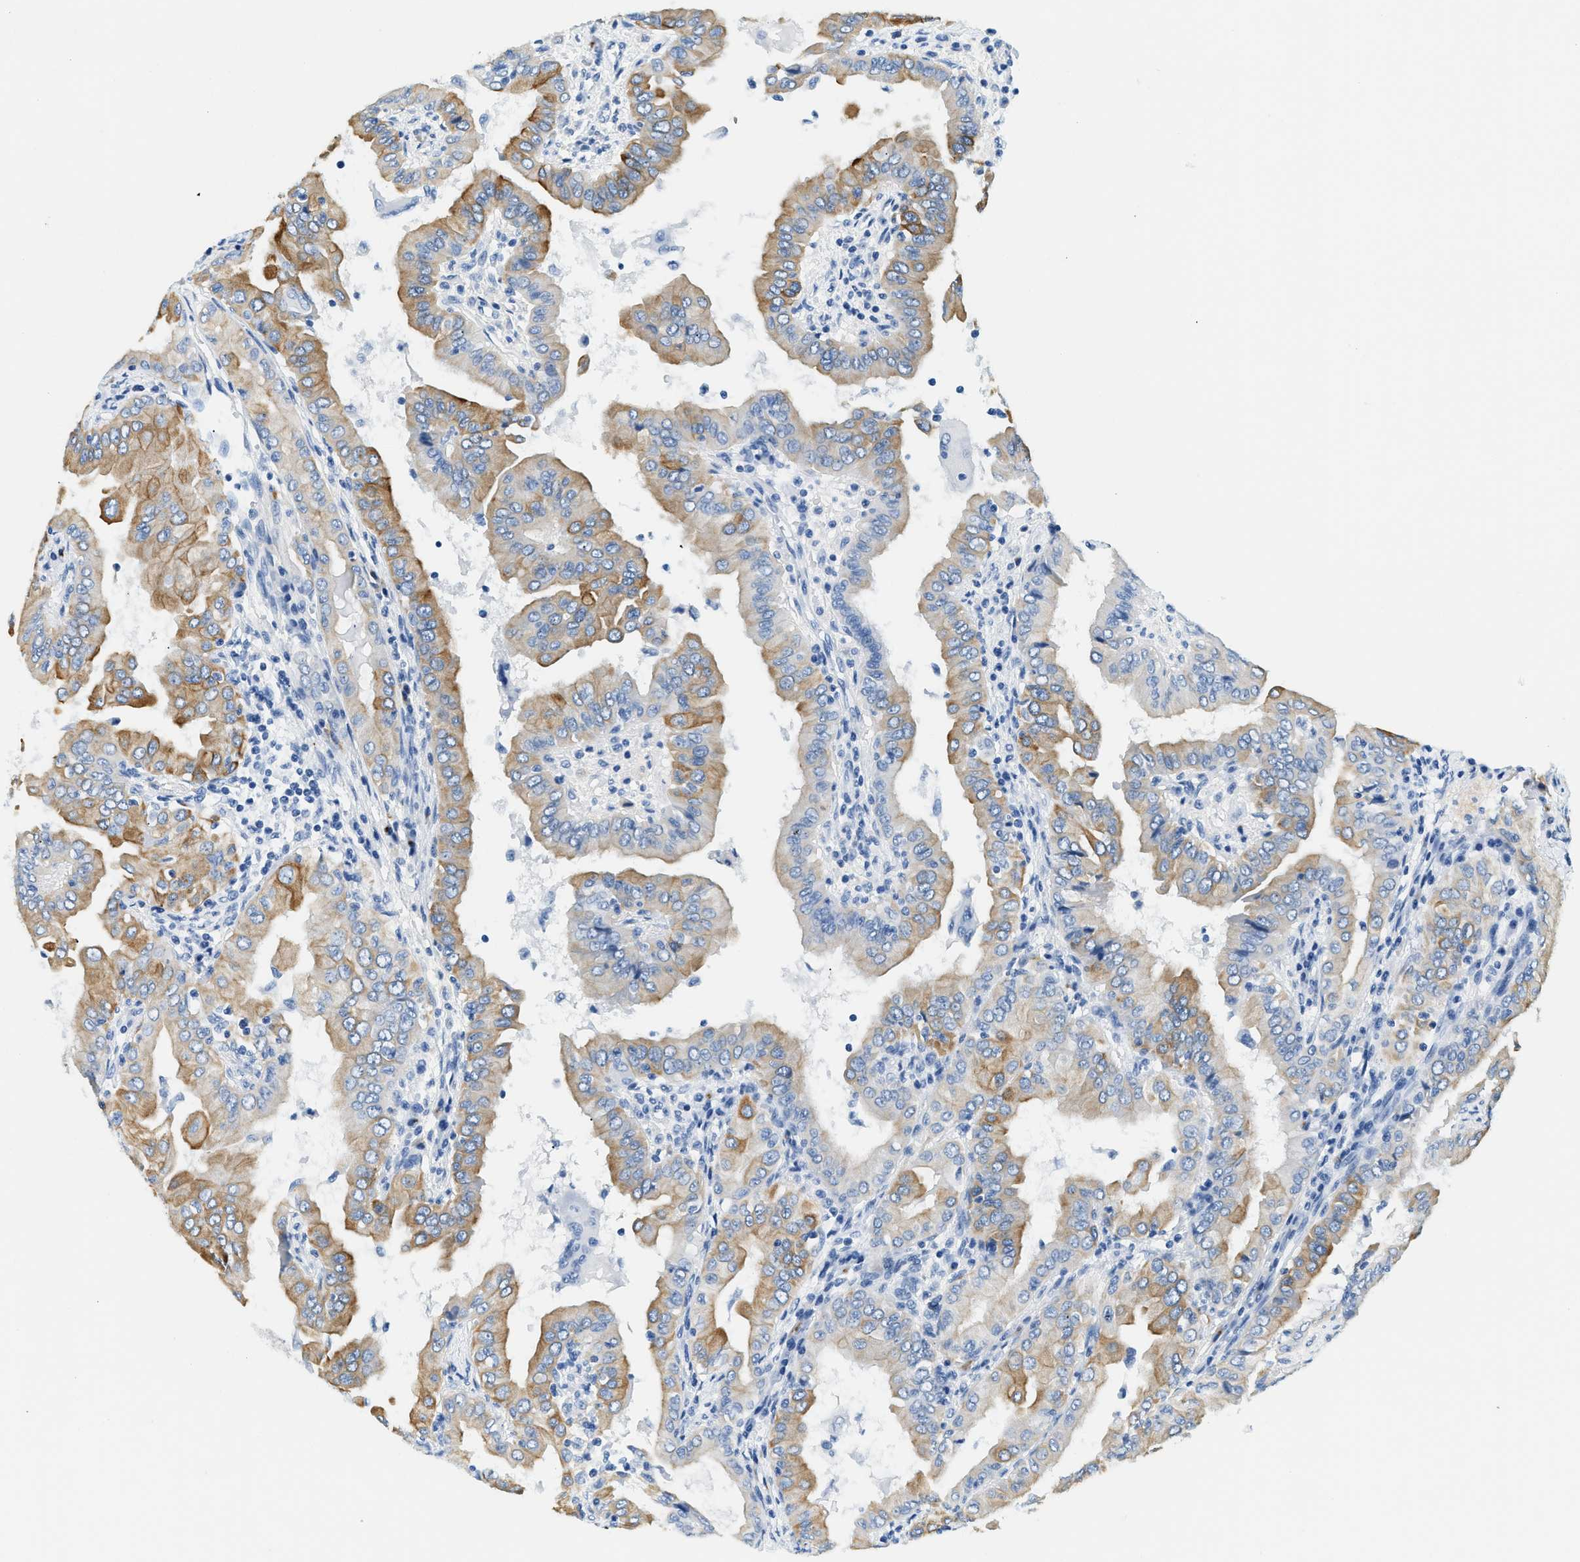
{"staining": {"intensity": "moderate", "quantity": "25%-75%", "location": "cytoplasmic/membranous"}, "tissue": "thyroid cancer", "cell_type": "Tumor cells", "image_type": "cancer", "snomed": [{"axis": "morphology", "description": "Papillary adenocarcinoma, NOS"}, {"axis": "topography", "description": "Thyroid gland"}], "caption": "The micrograph shows staining of thyroid cancer, revealing moderate cytoplasmic/membranous protein expression (brown color) within tumor cells.", "gene": "STXBP2", "patient": {"sex": "male", "age": 33}}